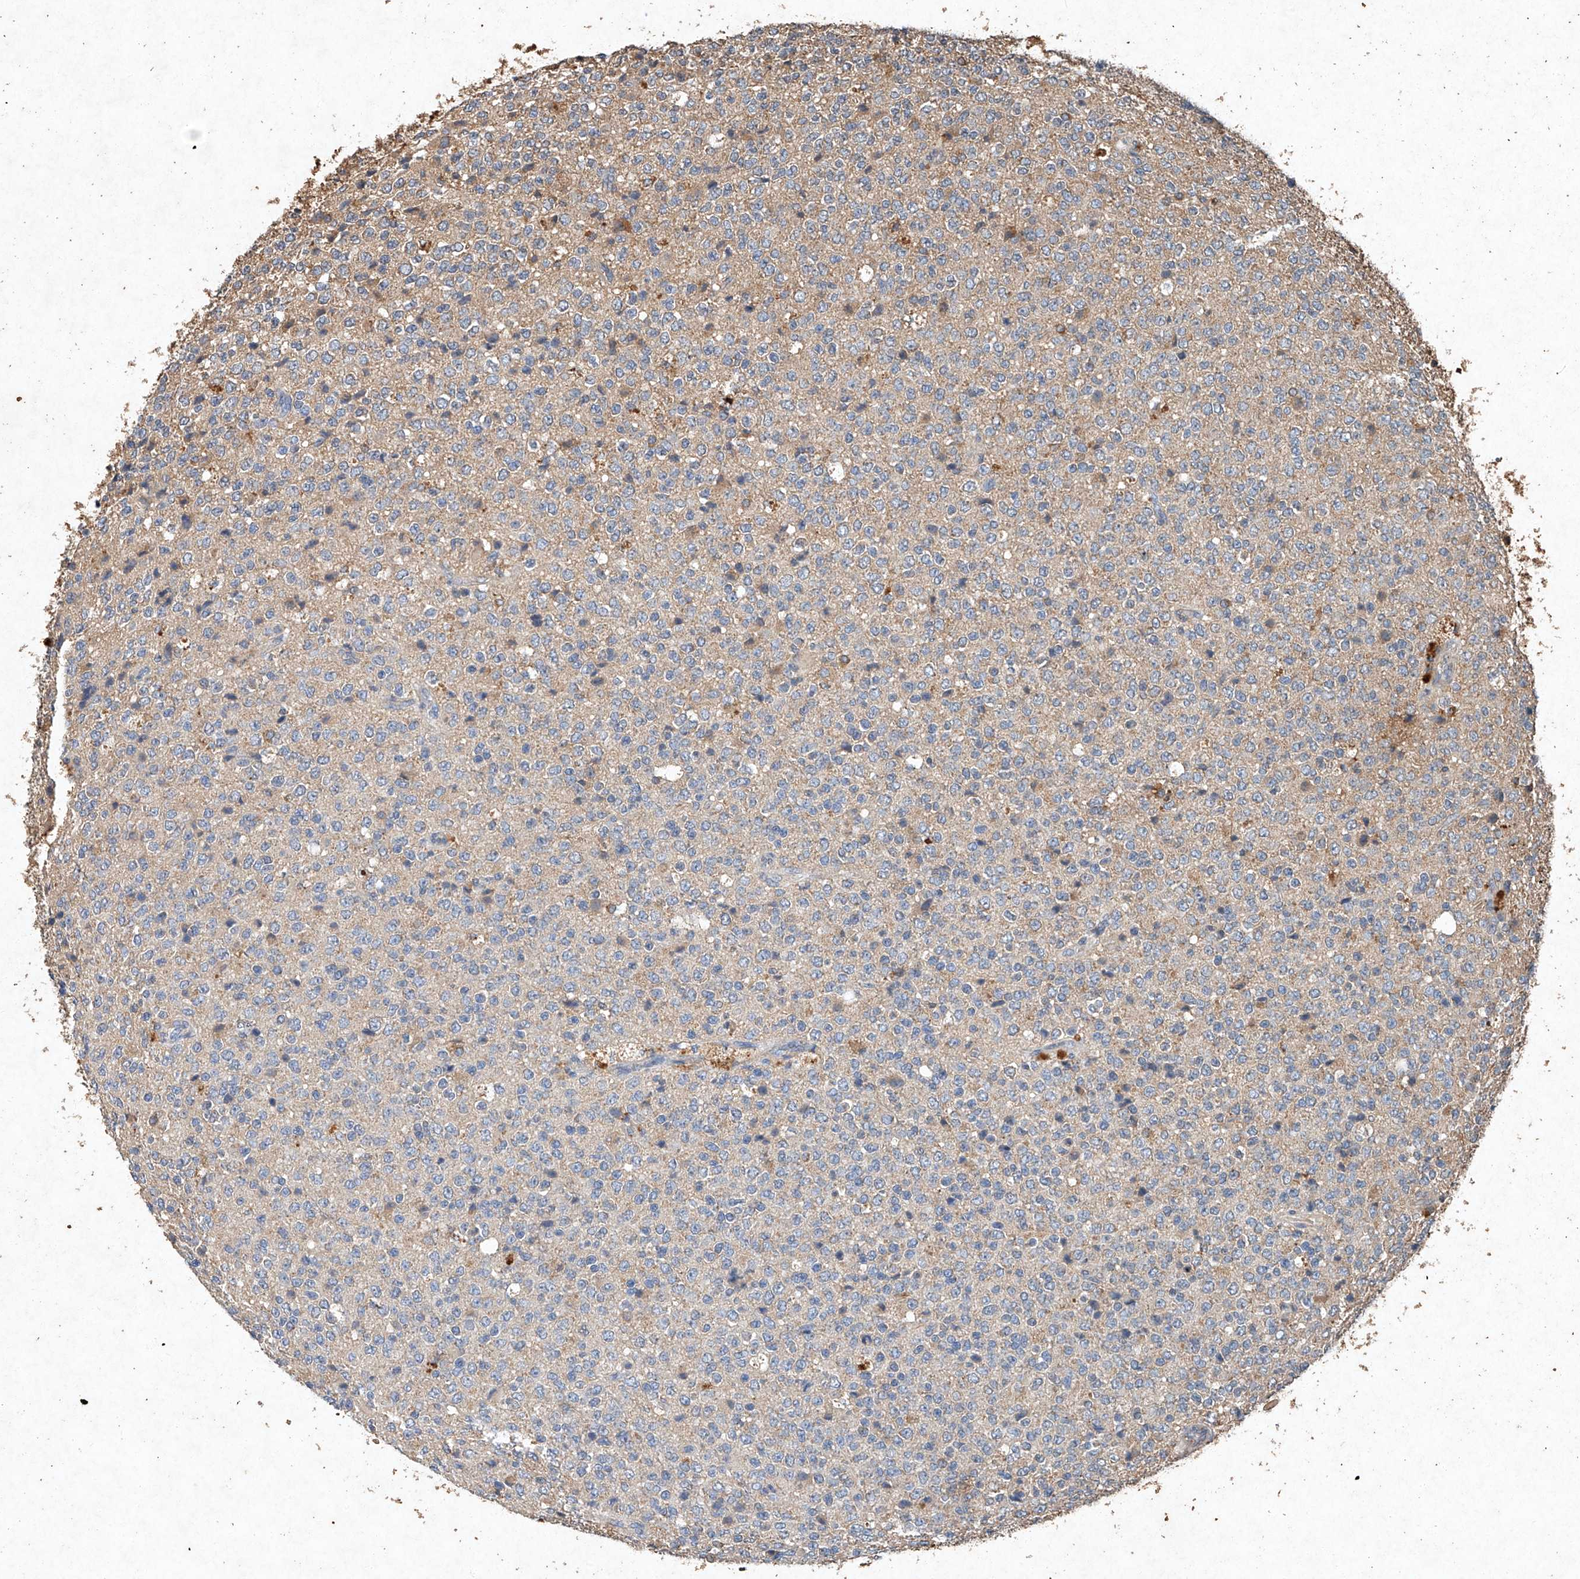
{"staining": {"intensity": "negative", "quantity": "none", "location": "none"}, "tissue": "glioma", "cell_type": "Tumor cells", "image_type": "cancer", "snomed": [{"axis": "morphology", "description": "Glioma, malignant, High grade"}, {"axis": "topography", "description": "pancreas cauda"}], "caption": "The image shows no staining of tumor cells in high-grade glioma (malignant).", "gene": "STK3", "patient": {"sex": "male", "age": 60}}